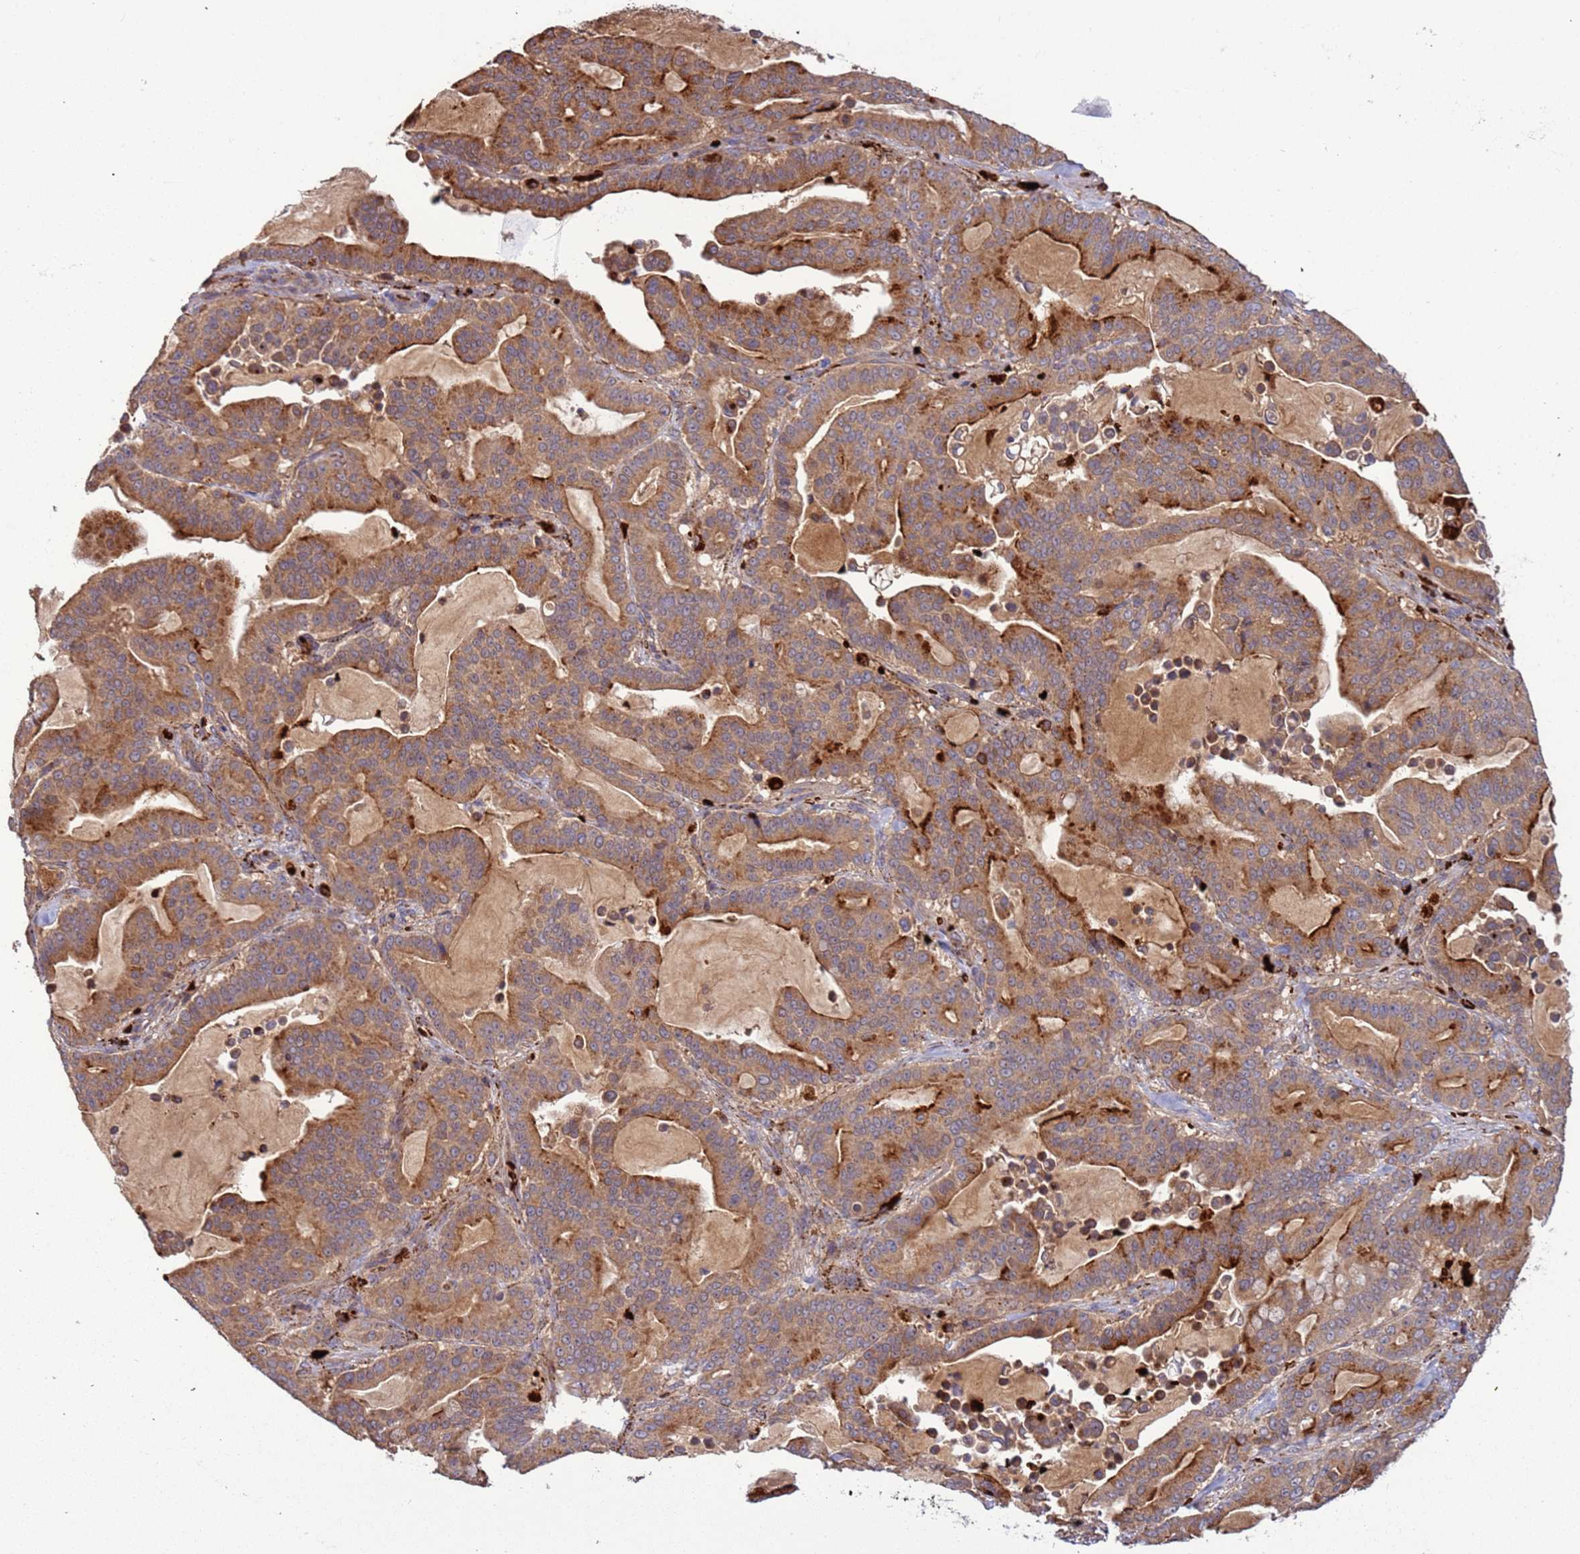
{"staining": {"intensity": "strong", "quantity": ">75%", "location": "cytoplasmic/membranous"}, "tissue": "pancreatic cancer", "cell_type": "Tumor cells", "image_type": "cancer", "snomed": [{"axis": "morphology", "description": "Adenocarcinoma, NOS"}, {"axis": "topography", "description": "Pancreas"}], "caption": "Human adenocarcinoma (pancreatic) stained with a protein marker demonstrates strong staining in tumor cells.", "gene": "VPS36", "patient": {"sex": "male", "age": 63}}